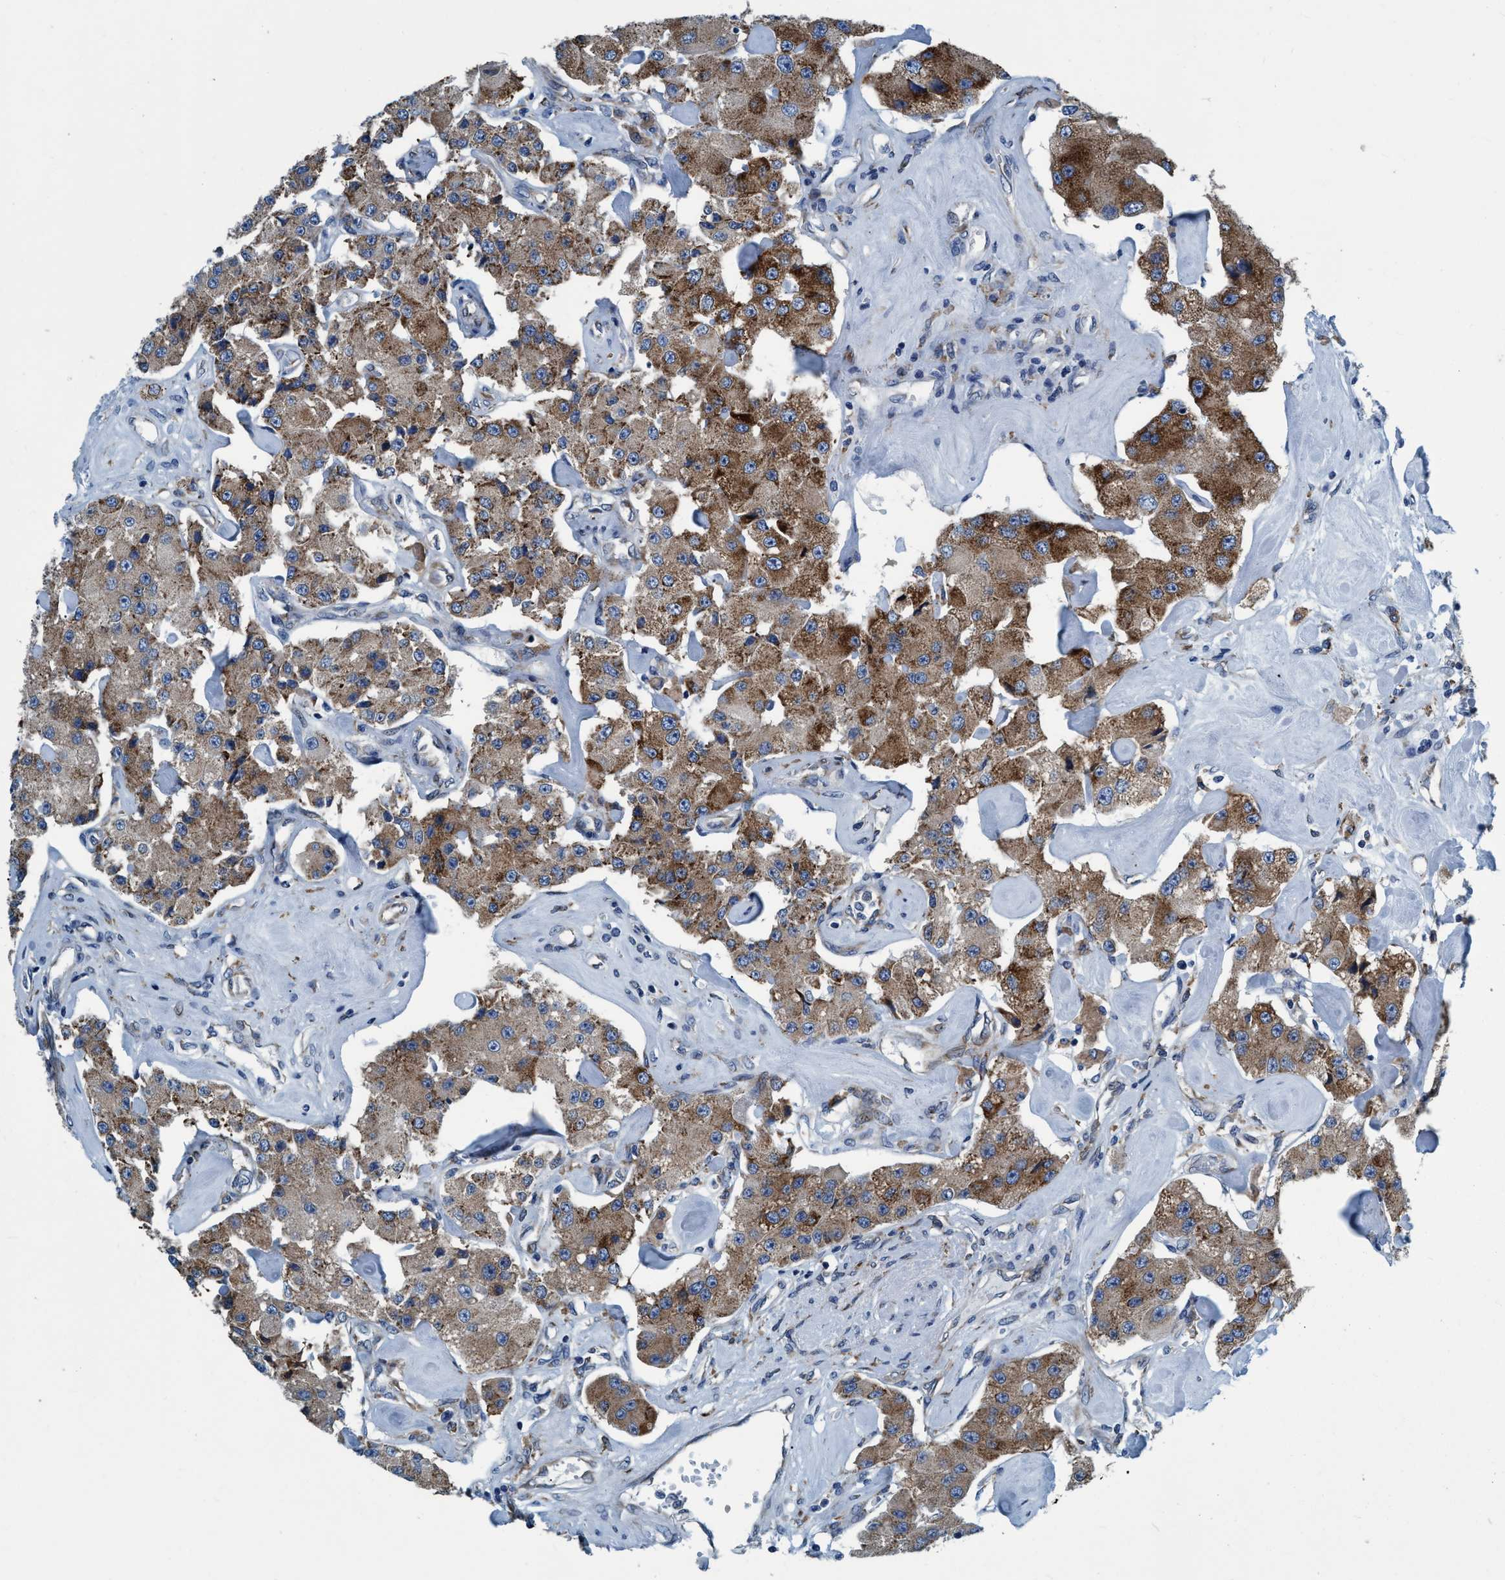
{"staining": {"intensity": "moderate", "quantity": ">75%", "location": "cytoplasmic/membranous"}, "tissue": "carcinoid", "cell_type": "Tumor cells", "image_type": "cancer", "snomed": [{"axis": "morphology", "description": "Carcinoid, malignant, NOS"}, {"axis": "topography", "description": "Pancreas"}], "caption": "Human carcinoid stained with a protein marker displays moderate staining in tumor cells.", "gene": "ARMC9", "patient": {"sex": "male", "age": 41}}